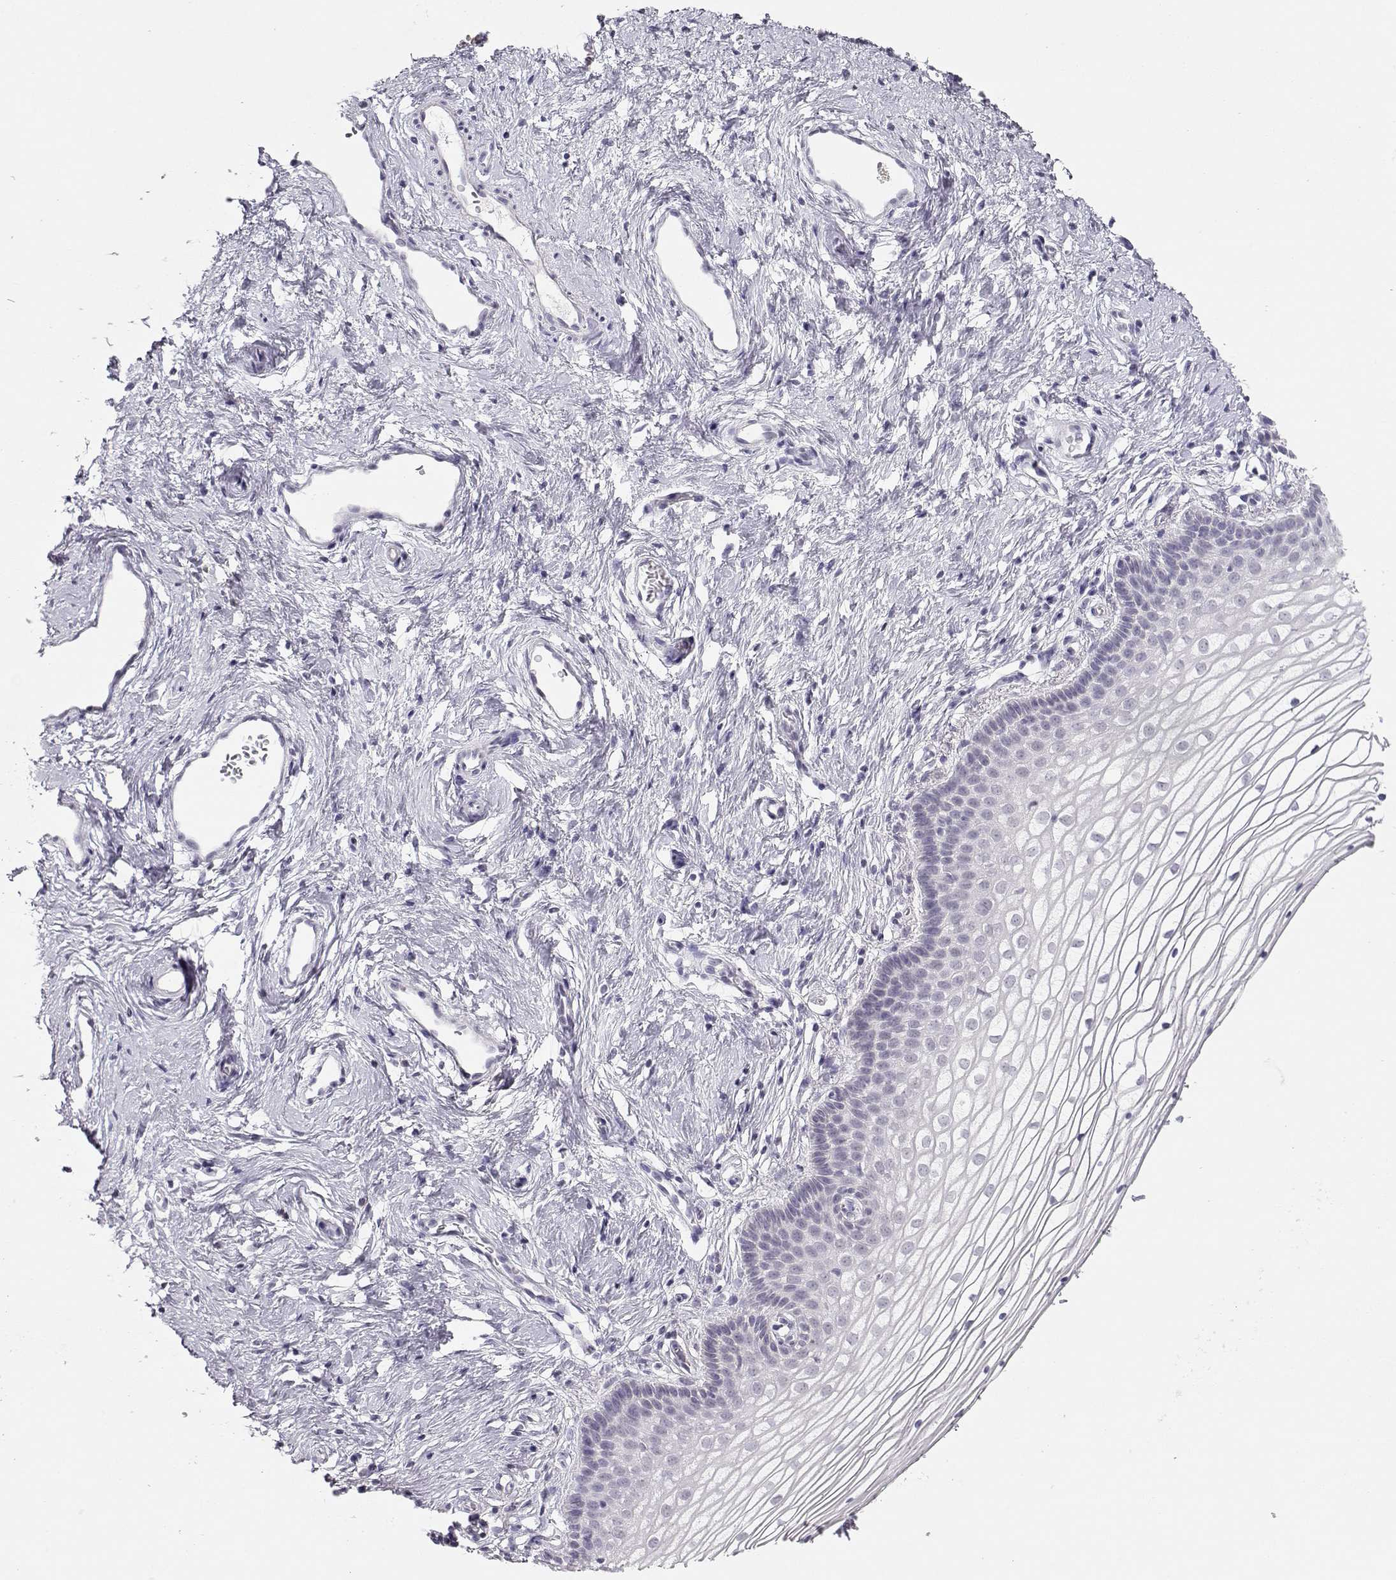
{"staining": {"intensity": "negative", "quantity": "none", "location": "none"}, "tissue": "vagina", "cell_type": "Squamous epithelial cells", "image_type": "normal", "snomed": [{"axis": "morphology", "description": "Normal tissue, NOS"}, {"axis": "topography", "description": "Vagina"}], "caption": "A high-resolution image shows immunohistochemistry staining of normal vagina, which reveals no significant positivity in squamous epithelial cells.", "gene": "IMPG1", "patient": {"sex": "female", "age": 36}}